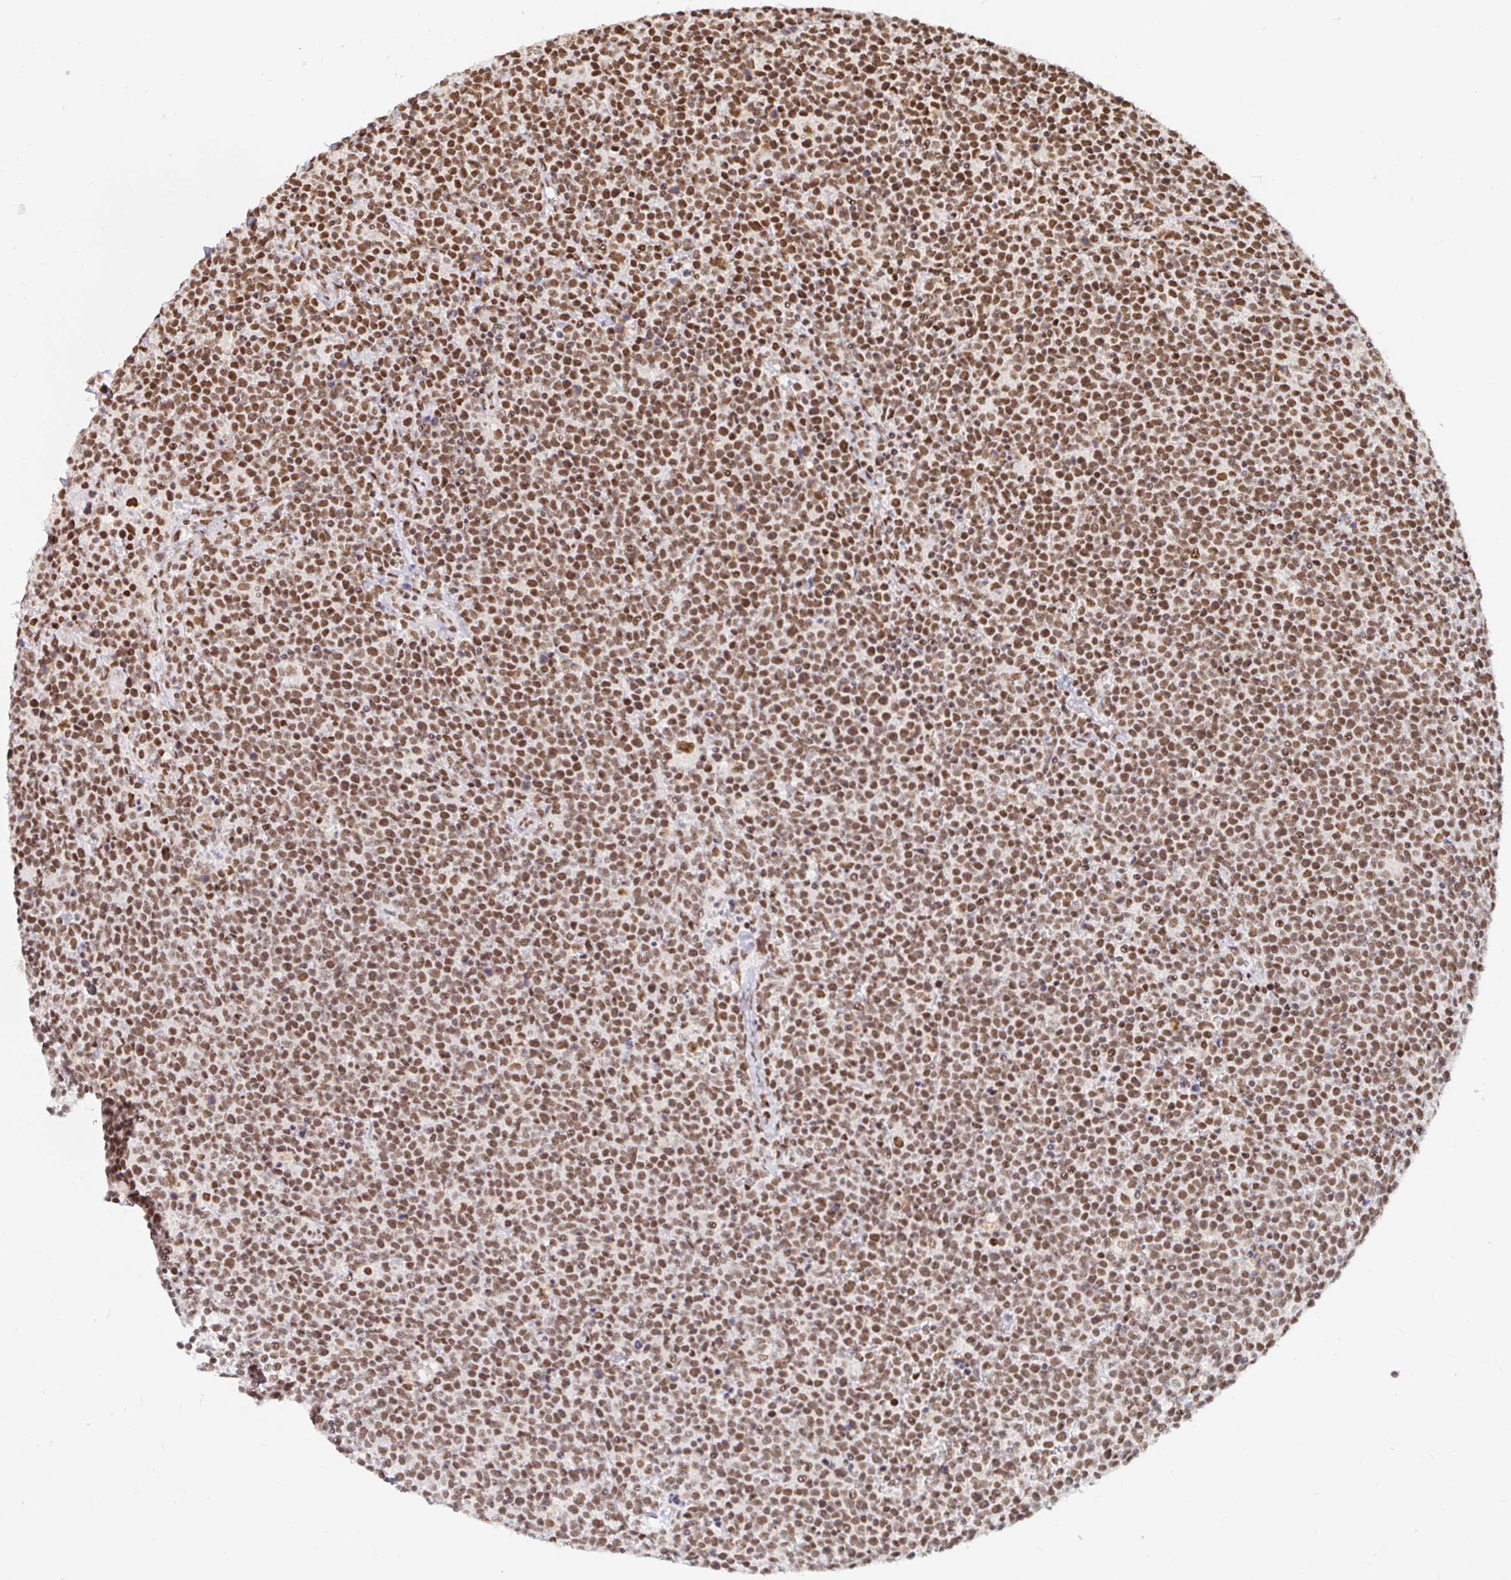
{"staining": {"intensity": "moderate", "quantity": ">75%", "location": "nuclear"}, "tissue": "lymphoma", "cell_type": "Tumor cells", "image_type": "cancer", "snomed": [{"axis": "morphology", "description": "Malignant lymphoma, non-Hodgkin's type, High grade"}, {"axis": "topography", "description": "Lymph node"}], "caption": "DAB (3,3'-diaminobenzidine) immunohistochemical staining of human lymphoma shows moderate nuclear protein expression in about >75% of tumor cells. Immunohistochemistry stains the protein of interest in brown and the nuclei are stained blue.", "gene": "RBMX", "patient": {"sex": "male", "age": 61}}